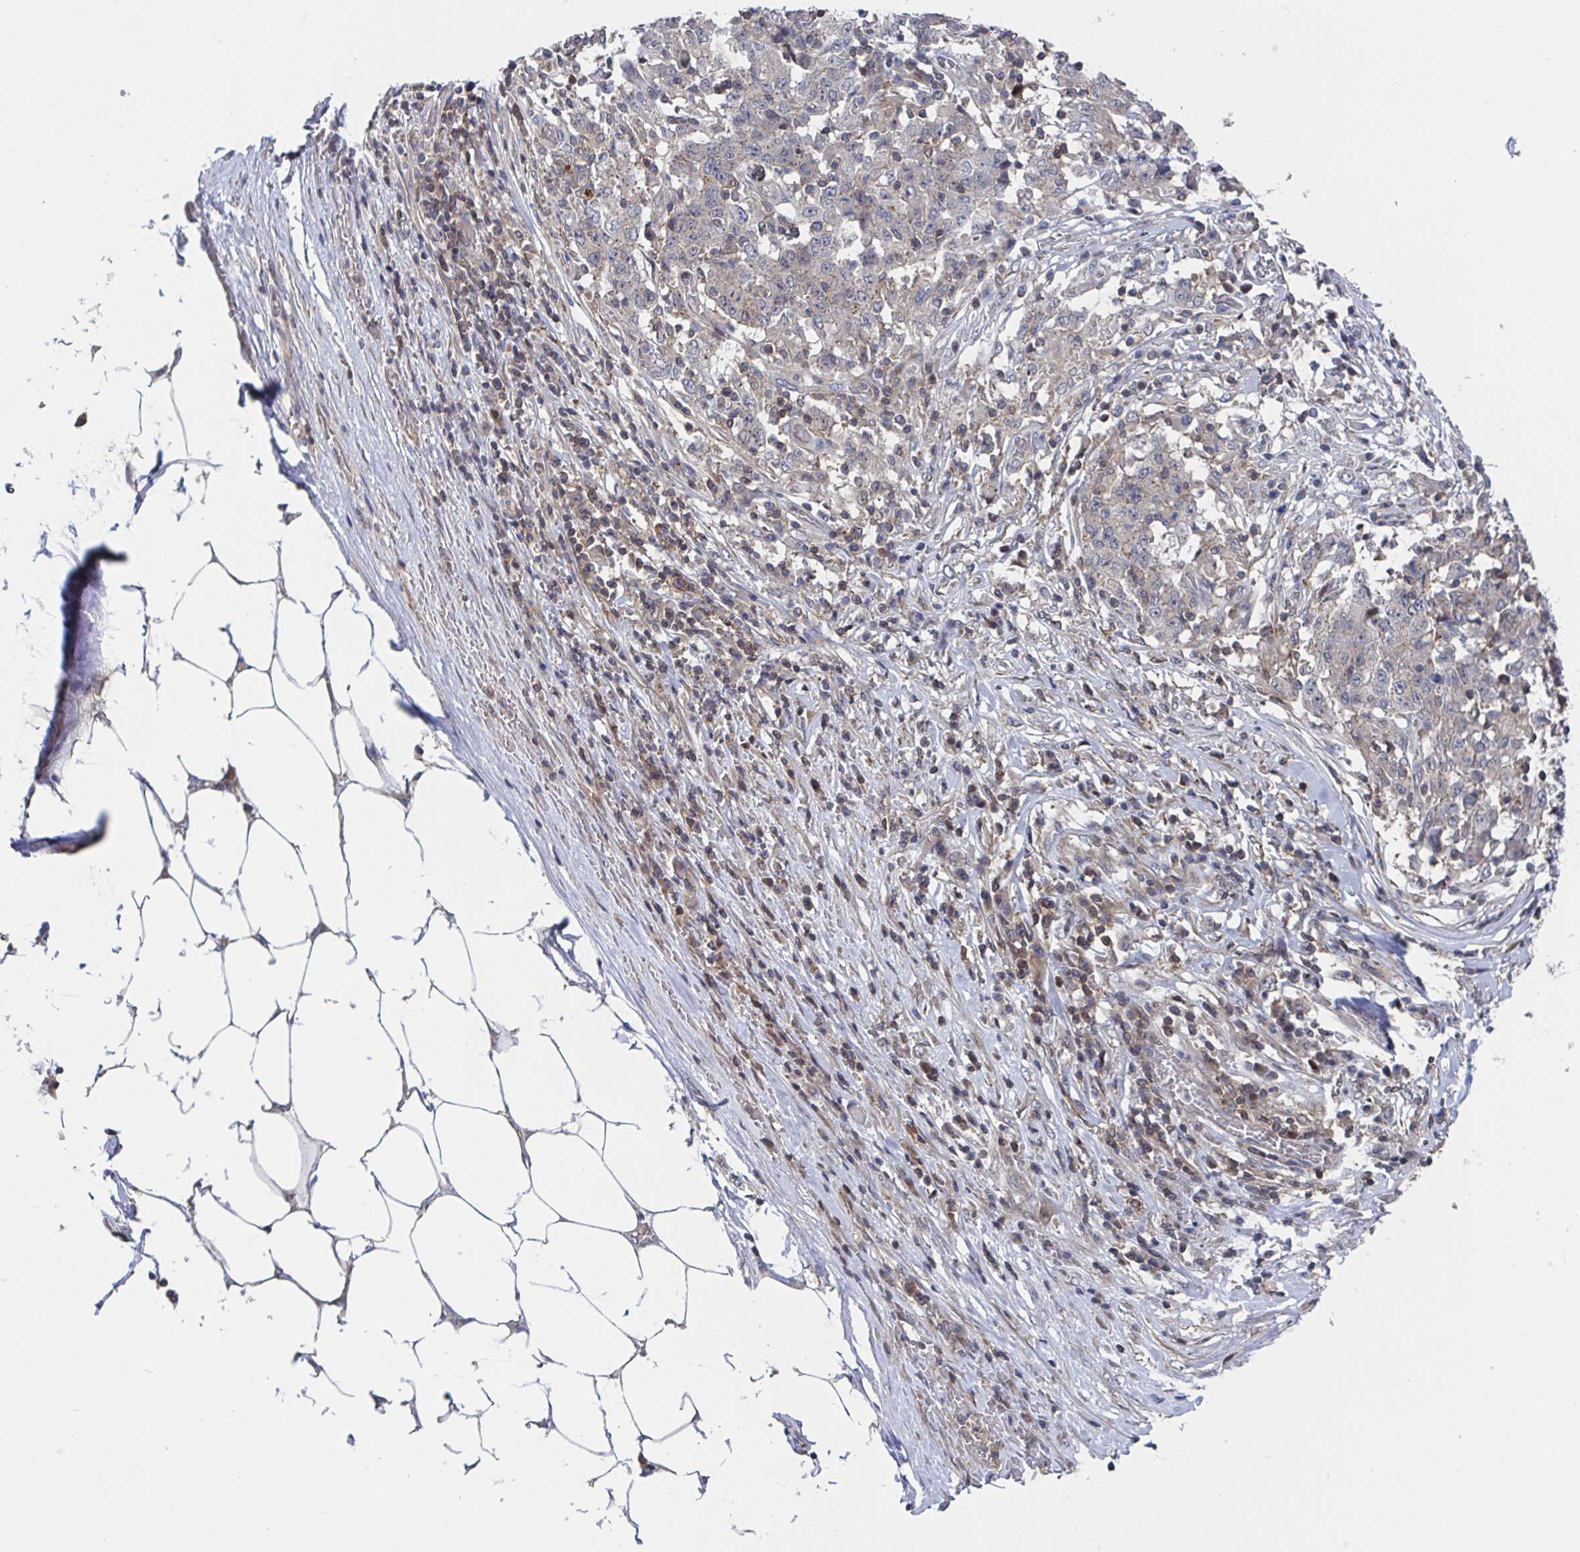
{"staining": {"intensity": "negative", "quantity": "none", "location": "none"}, "tissue": "stomach cancer", "cell_type": "Tumor cells", "image_type": "cancer", "snomed": [{"axis": "morphology", "description": "Adenocarcinoma, NOS"}, {"axis": "topography", "description": "Stomach"}], "caption": "This is a photomicrograph of immunohistochemistry staining of stomach adenocarcinoma, which shows no expression in tumor cells.", "gene": "DHRS12", "patient": {"sex": "male", "age": 59}}